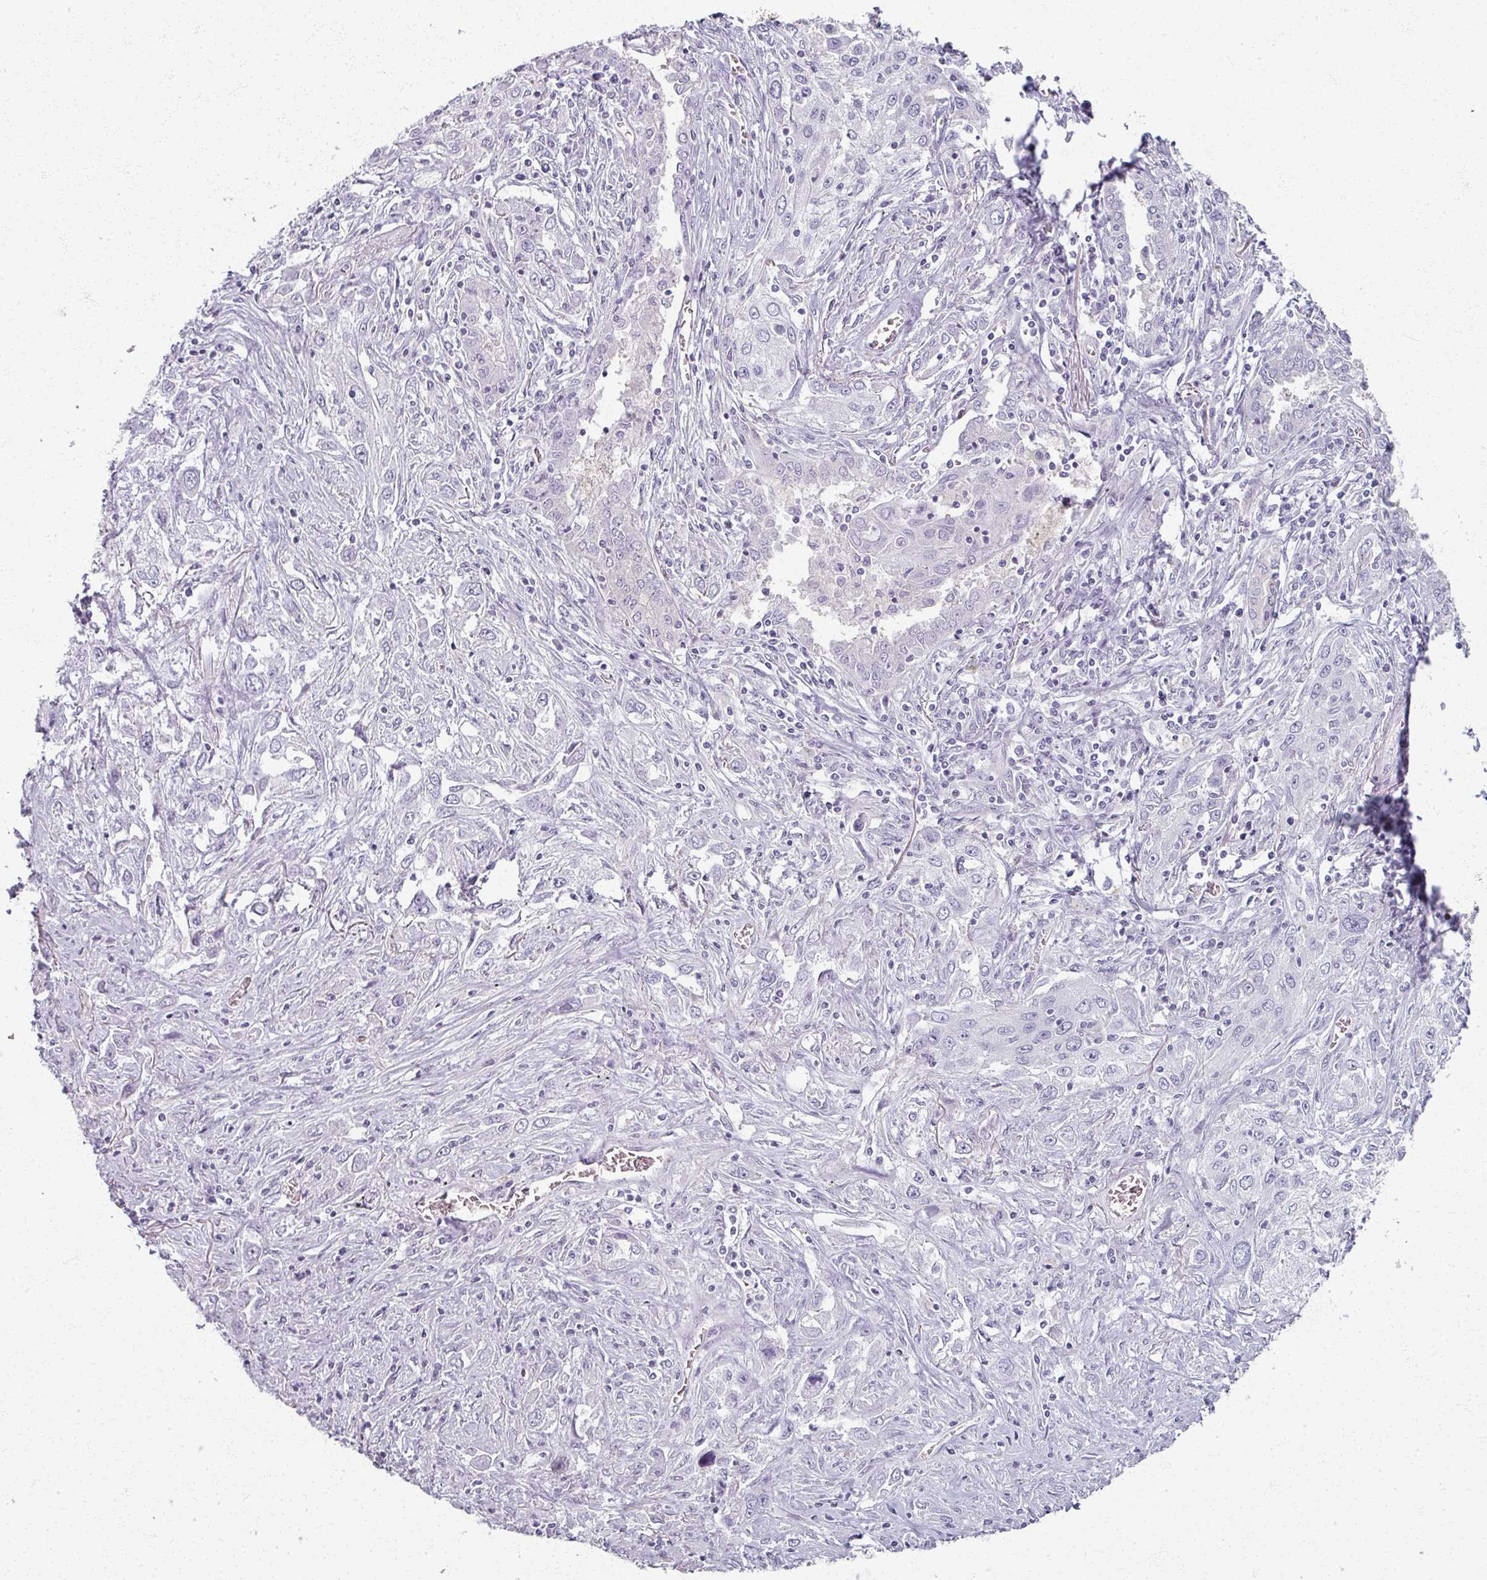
{"staining": {"intensity": "negative", "quantity": "none", "location": "none"}, "tissue": "lung cancer", "cell_type": "Tumor cells", "image_type": "cancer", "snomed": [{"axis": "morphology", "description": "Squamous cell carcinoma, NOS"}, {"axis": "topography", "description": "Lung"}], "caption": "IHC of lung cancer shows no positivity in tumor cells. (DAB immunohistochemistry (IHC) visualized using brightfield microscopy, high magnification).", "gene": "RFPL2", "patient": {"sex": "female", "age": 69}}